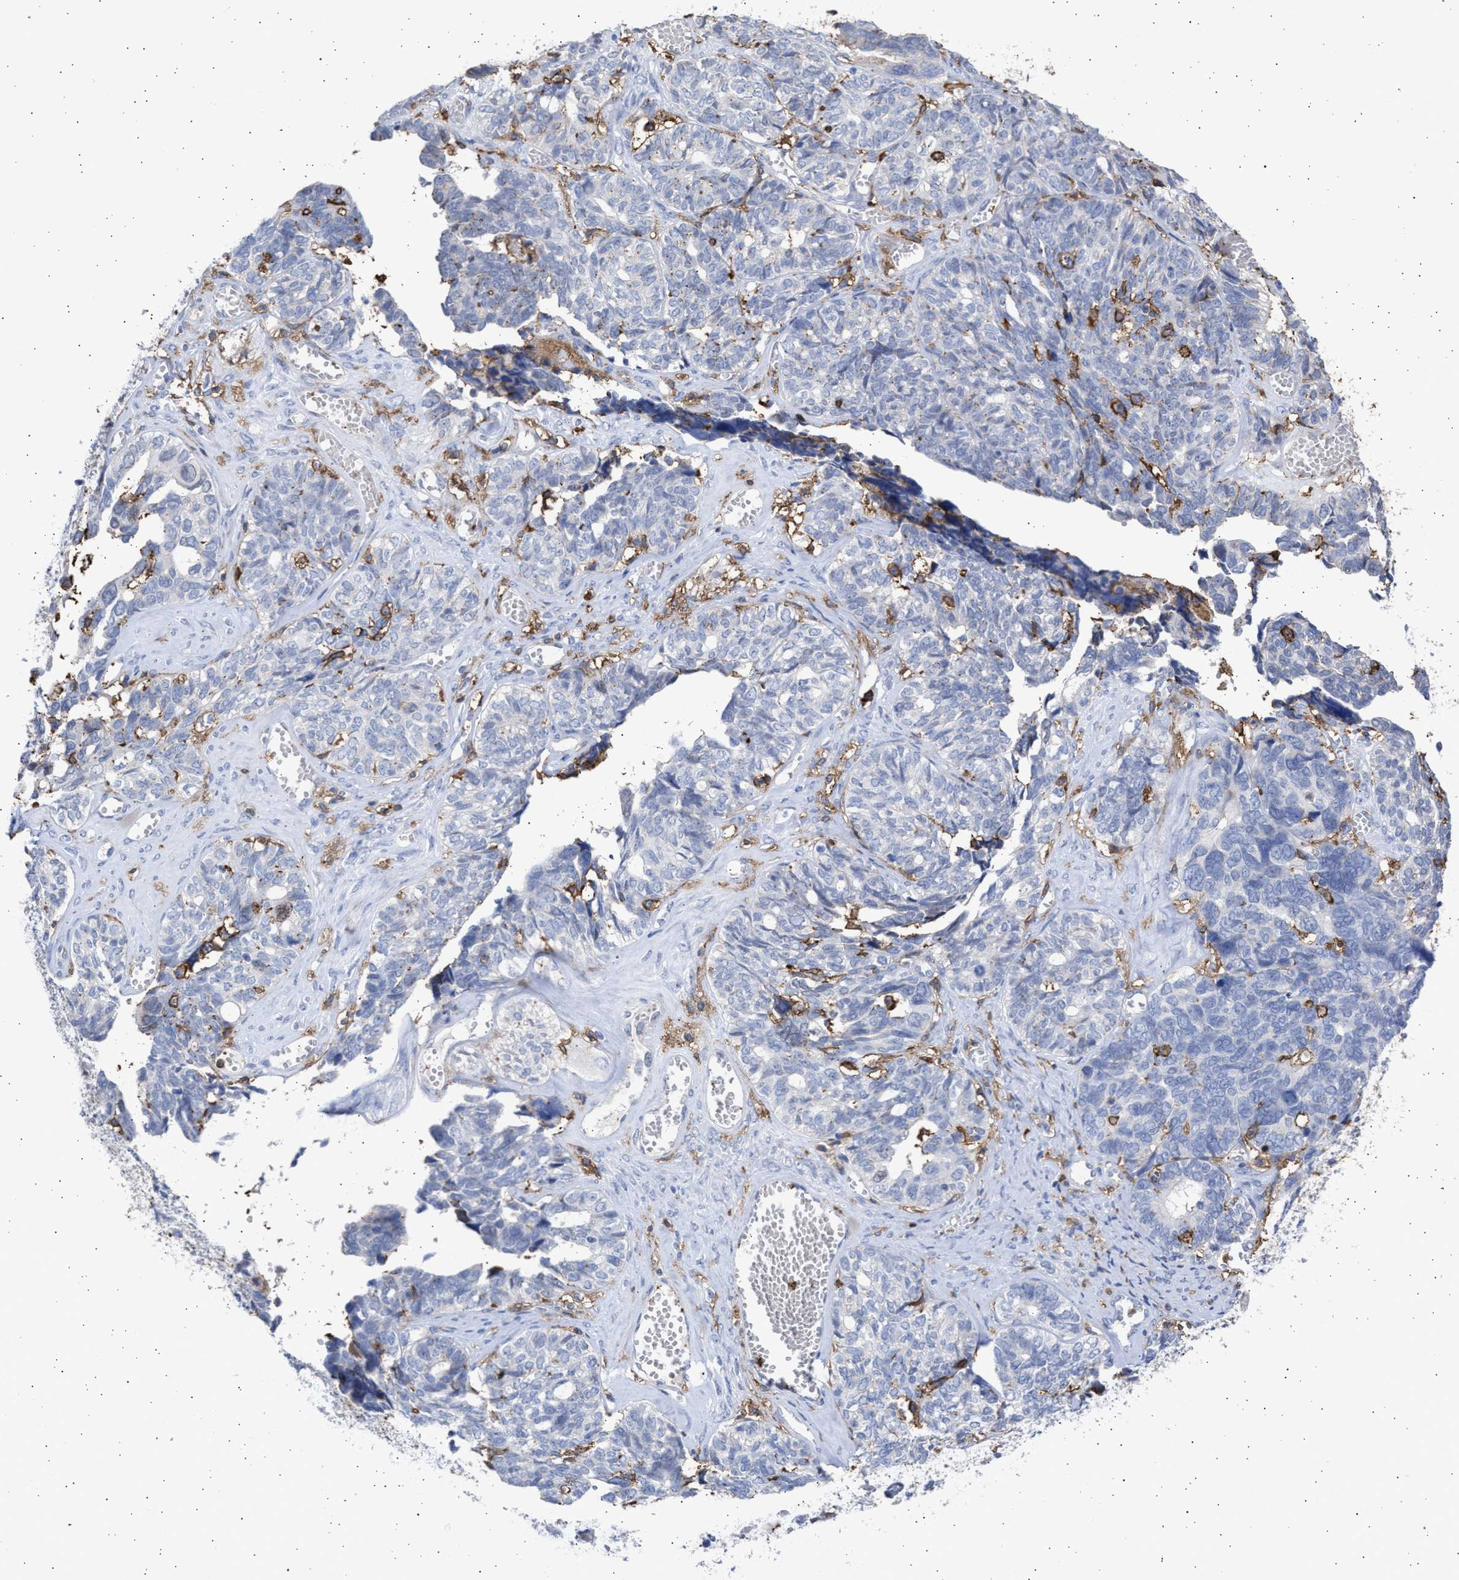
{"staining": {"intensity": "negative", "quantity": "none", "location": "none"}, "tissue": "ovarian cancer", "cell_type": "Tumor cells", "image_type": "cancer", "snomed": [{"axis": "morphology", "description": "Cystadenocarcinoma, serous, NOS"}, {"axis": "topography", "description": "Ovary"}], "caption": "There is no significant staining in tumor cells of ovarian cancer.", "gene": "FCER1A", "patient": {"sex": "female", "age": 79}}